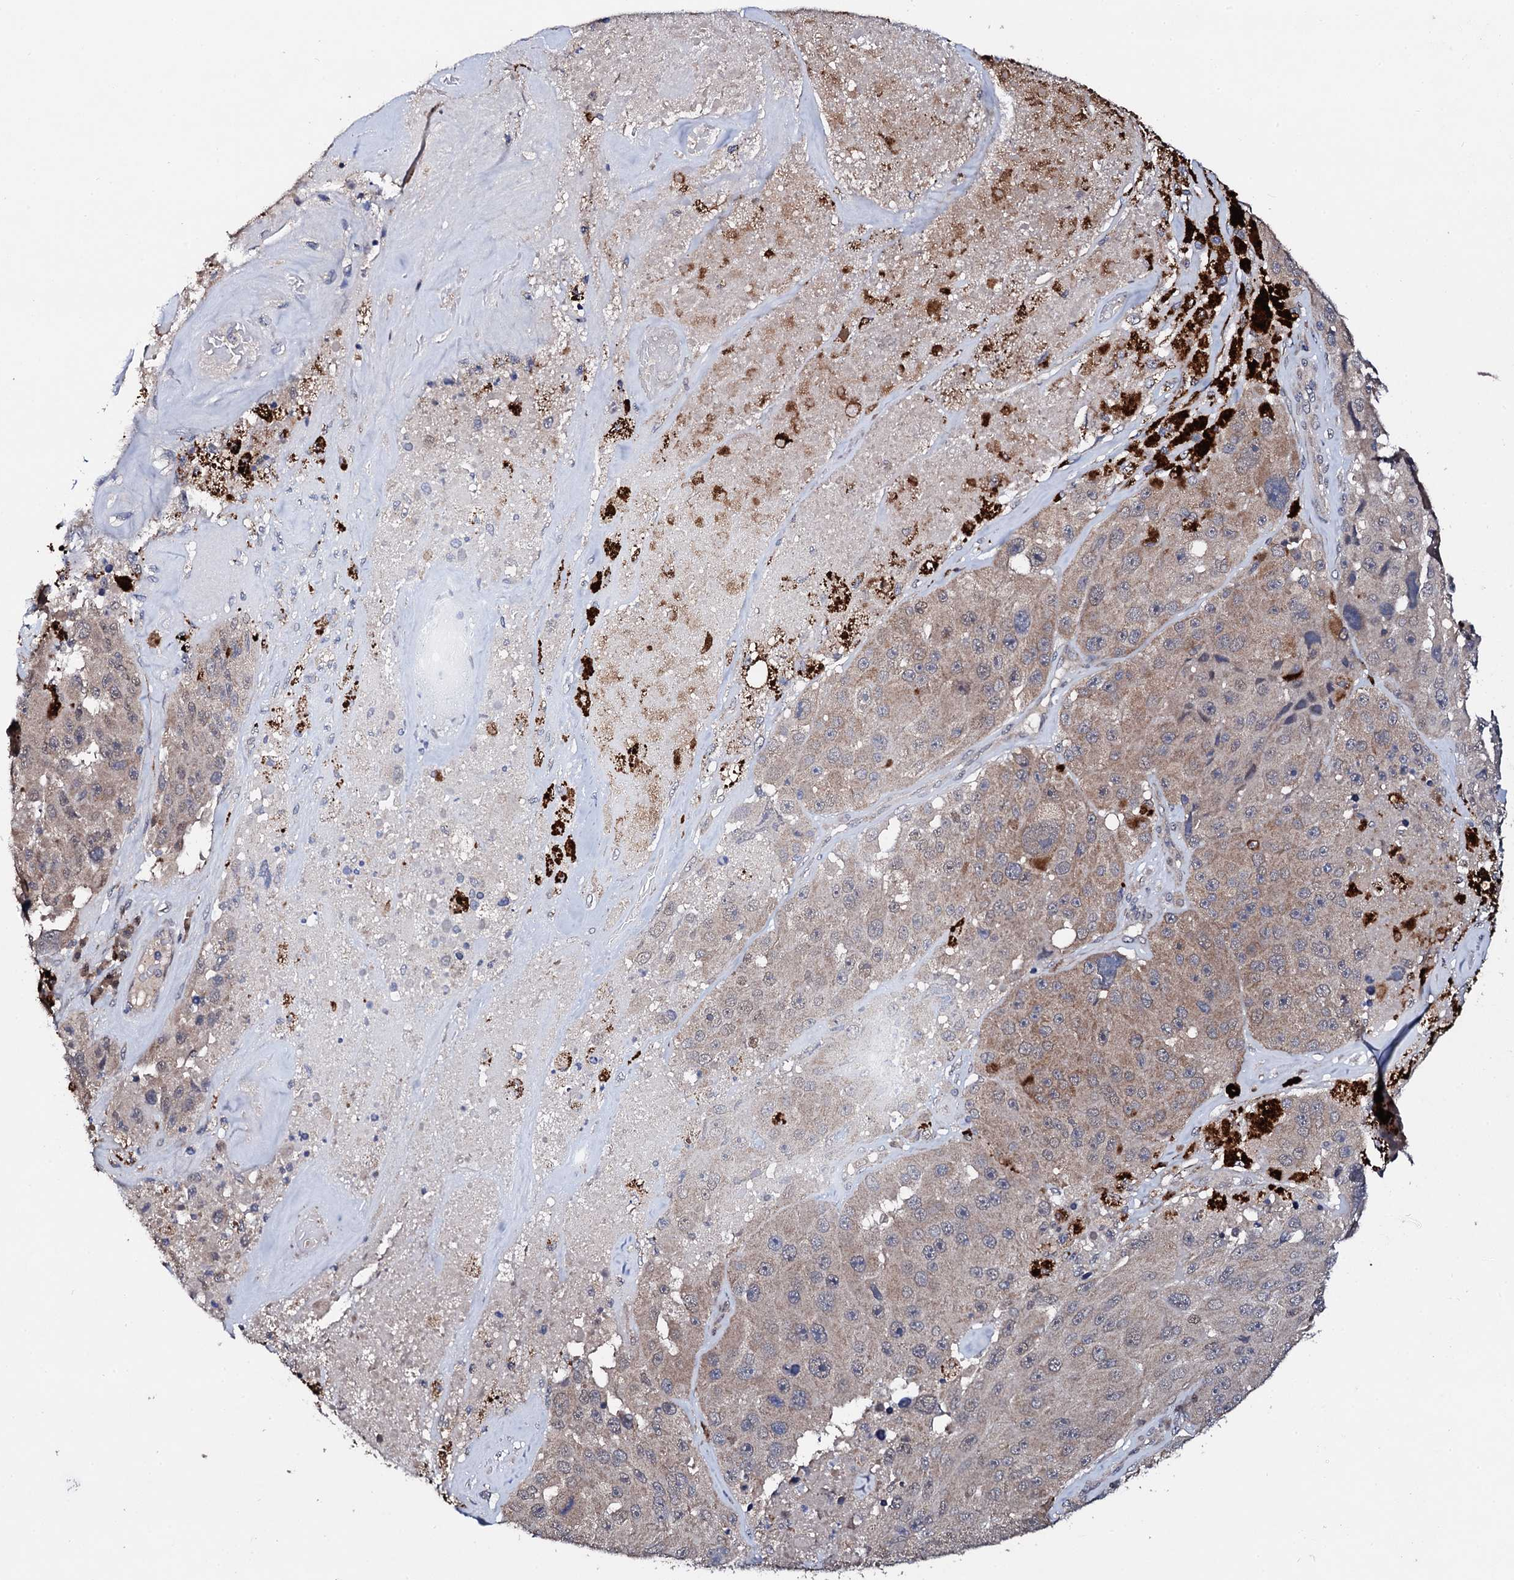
{"staining": {"intensity": "moderate", "quantity": "<25%", "location": "cytoplasmic/membranous"}, "tissue": "melanoma", "cell_type": "Tumor cells", "image_type": "cancer", "snomed": [{"axis": "morphology", "description": "Malignant melanoma, Metastatic site"}, {"axis": "topography", "description": "Lymph node"}], "caption": "Immunohistochemical staining of human melanoma displays moderate cytoplasmic/membranous protein staining in about <25% of tumor cells.", "gene": "IP6K1", "patient": {"sex": "male", "age": 62}}